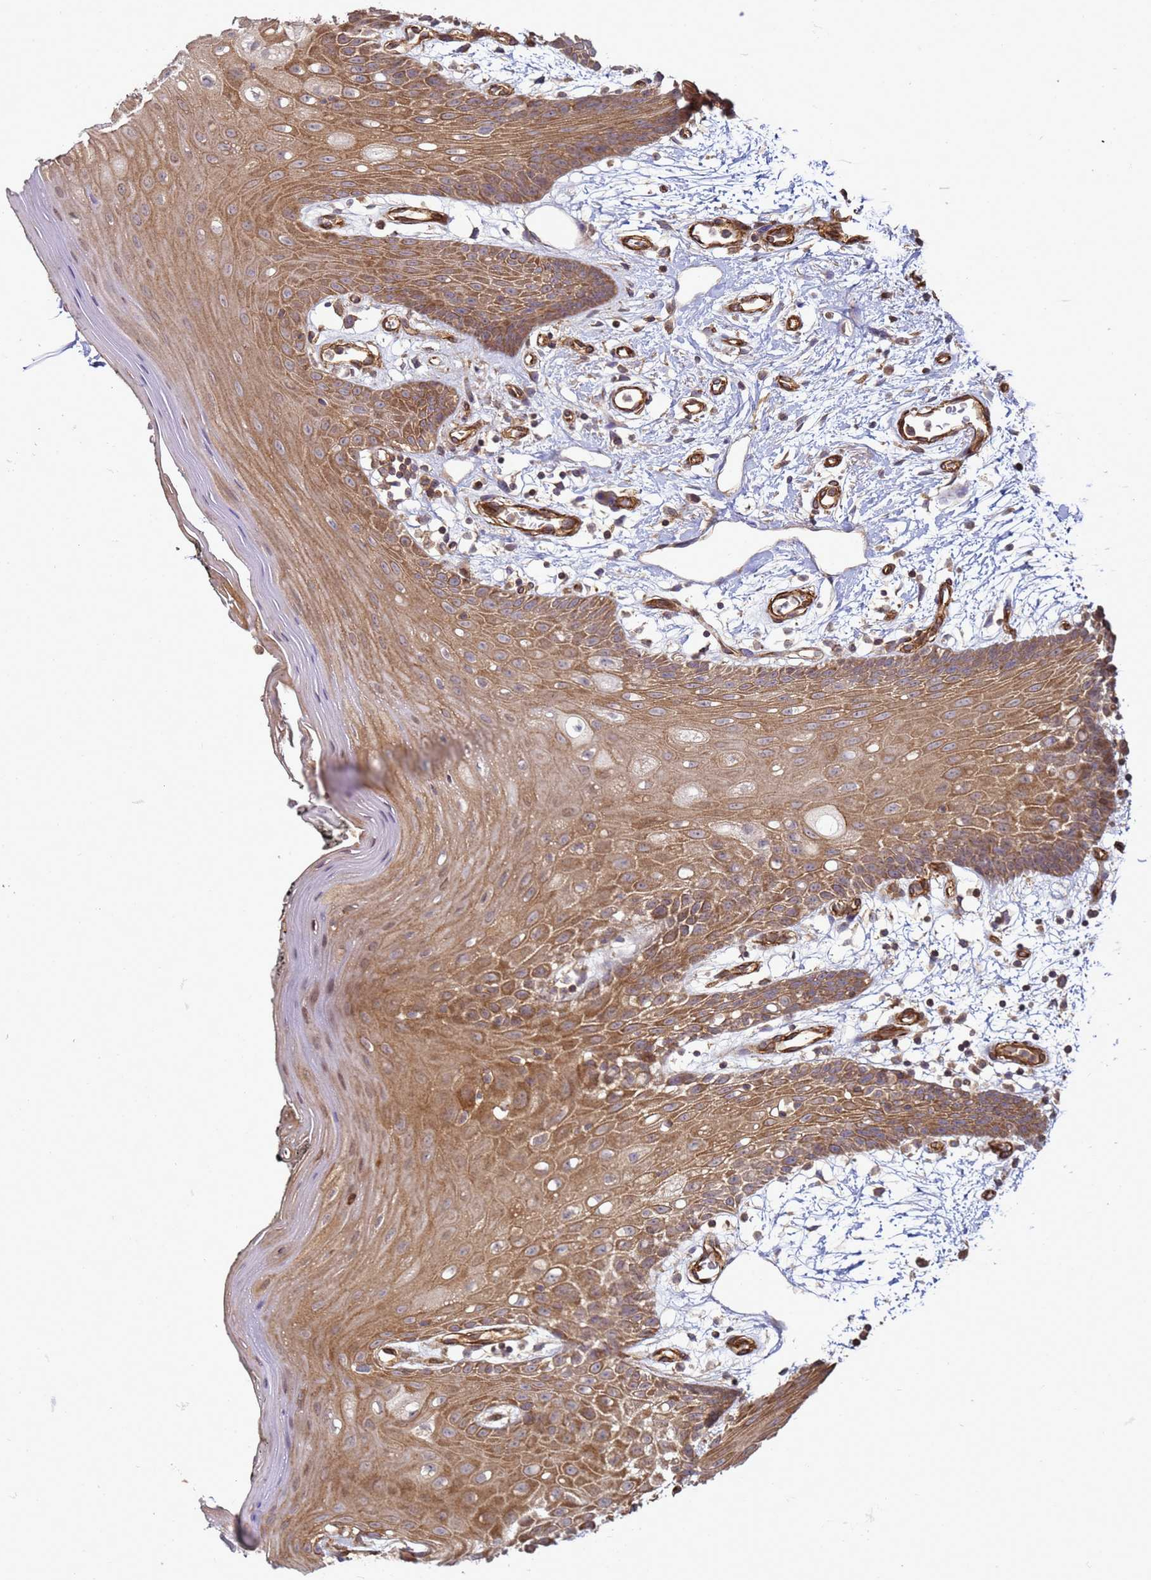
{"staining": {"intensity": "moderate", "quantity": ">75%", "location": "cytoplasmic/membranous"}, "tissue": "oral mucosa", "cell_type": "Squamous epithelial cells", "image_type": "normal", "snomed": [{"axis": "morphology", "description": "Normal tissue, NOS"}, {"axis": "topography", "description": "Oral tissue"}, {"axis": "topography", "description": "Tounge, NOS"}], "caption": "Oral mucosa stained for a protein (brown) reveals moderate cytoplasmic/membranous positive staining in about >75% of squamous epithelial cells.", "gene": "CNOT1", "patient": {"sex": "female", "age": 59}}